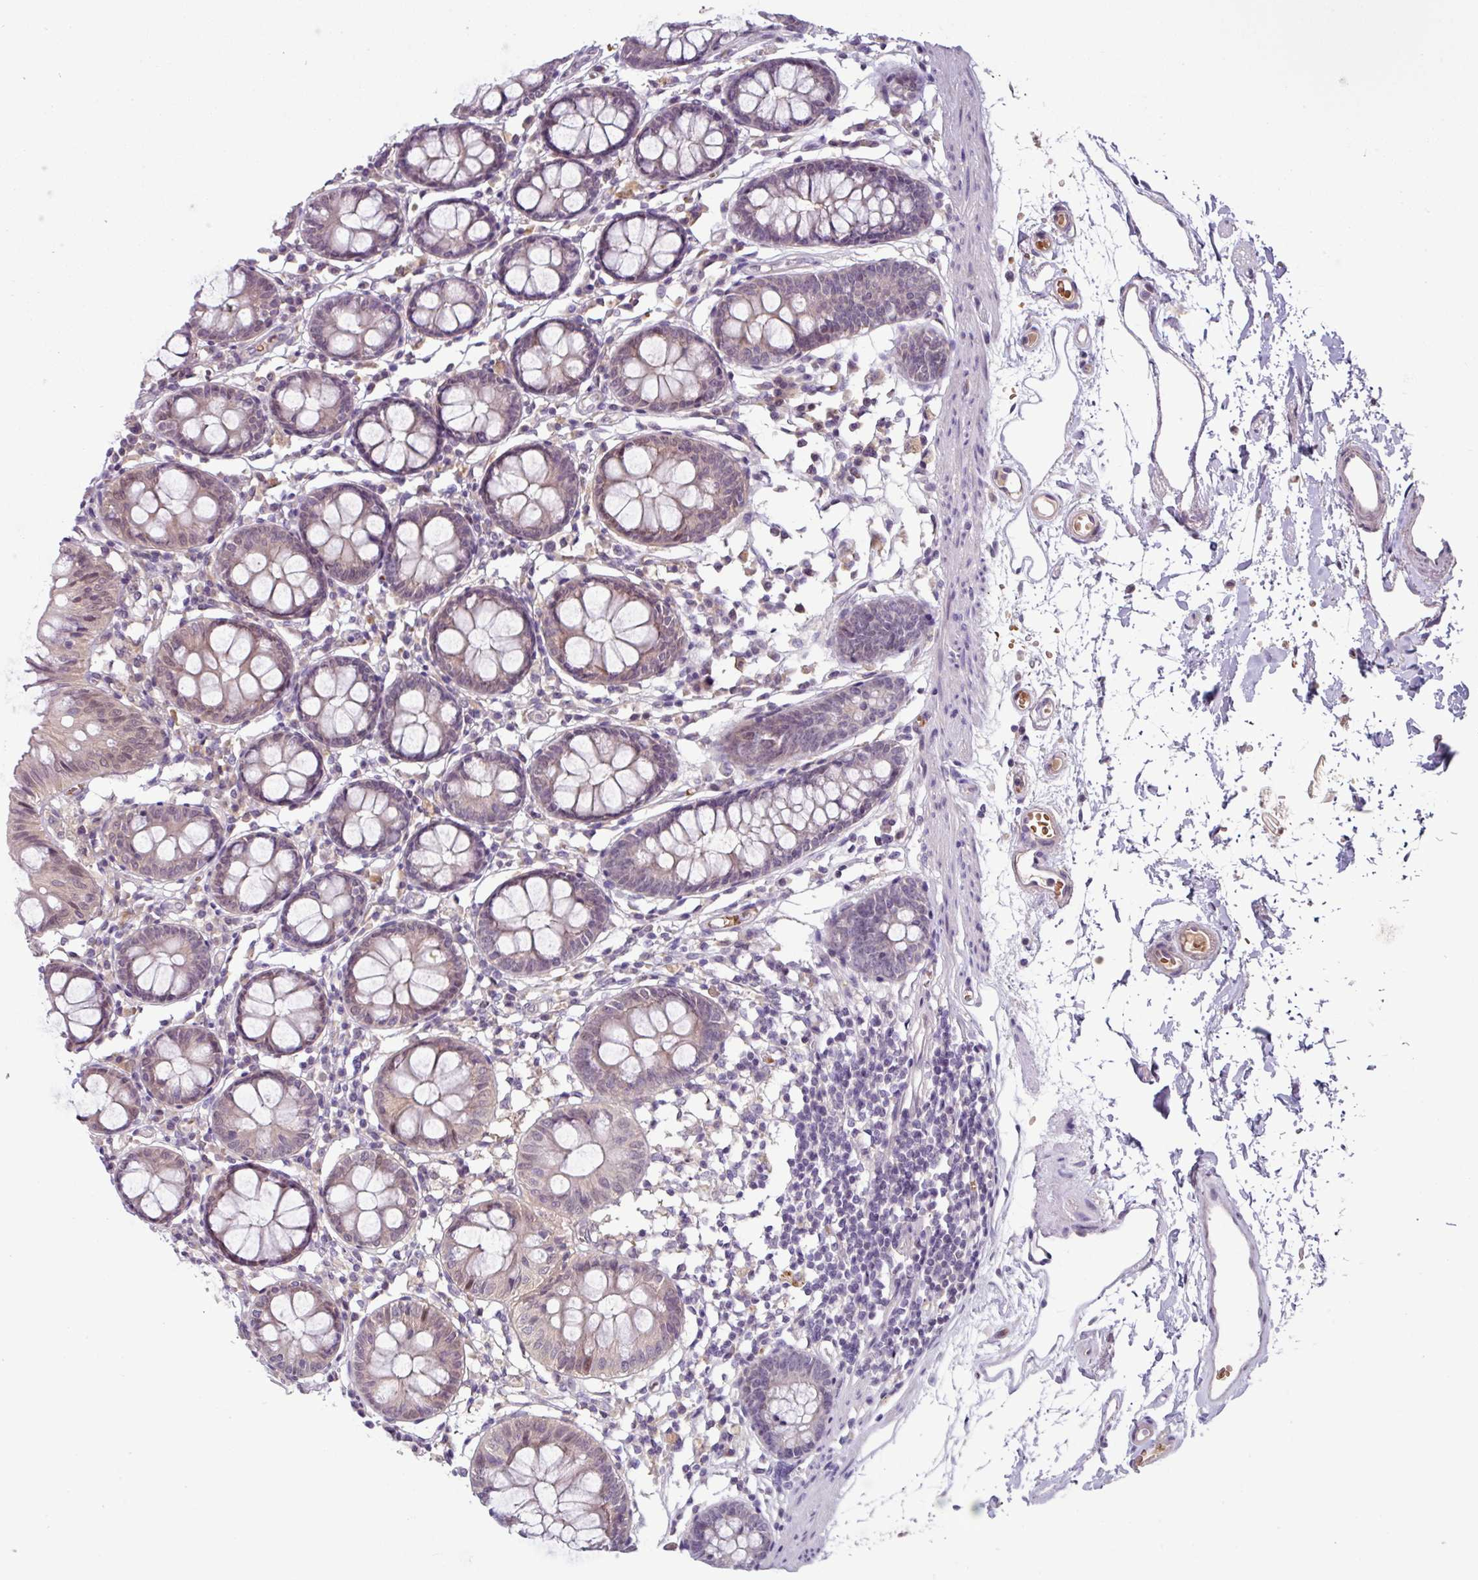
{"staining": {"intensity": "weak", "quantity": "<25%", "location": "cytoplasmic/membranous"}, "tissue": "colon", "cell_type": "Endothelial cells", "image_type": "normal", "snomed": [{"axis": "morphology", "description": "Normal tissue, NOS"}, {"axis": "topography", "description": "Colon"}], "caption": "Micrograph shows no protein staining in endothelial cells of benign colon. (Brightfield microscopy of DAB (3,3'-diaminobenzidine) immunohistochemistry (IHC) at high magnification).", "gene": "SLC5A10", "patient": {"sex": "female", "age": 84}}